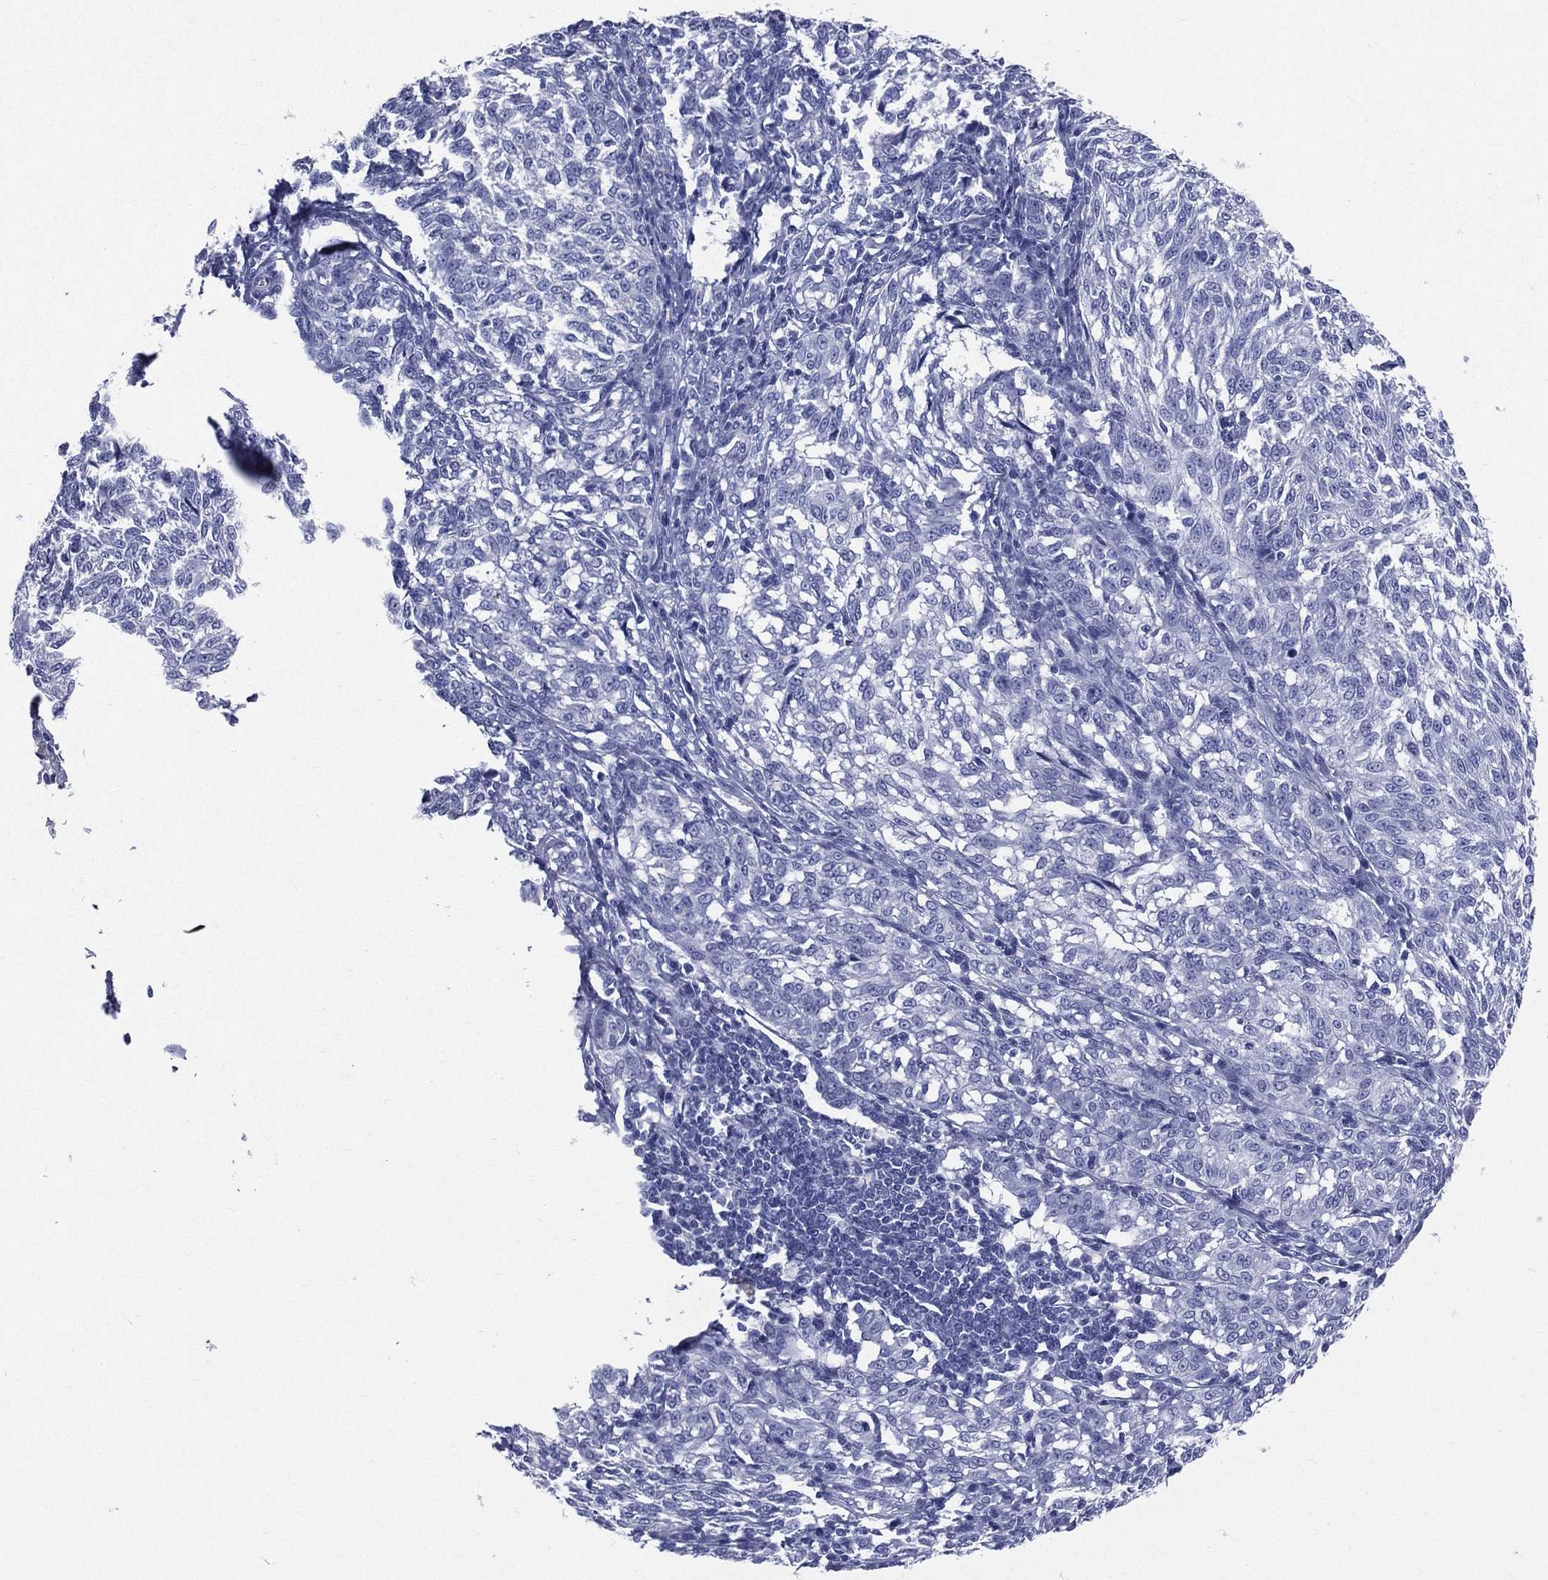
{"staining": {"intensity": "negative", "quantity": "none", "location": "none"}, "tissue": "melanoma", "cell_type": "Tumor cells", "image_type": "cancer", "snomed": [{"axis": "morphology", "description": "Malignant melanoma, NOS"}, {"axis": "topography", "description": "Skin"}], "caption": "An IHC photomicrograph of melanoma is shown. There is no staining in tumor cells of melanoma. (DAB (3,3'-diaminobenzidine) IHC visualized using brightfield microscopy, high magnification).", "gene": "CYLC1", "patient": {"sex": "female", "age": 72}}